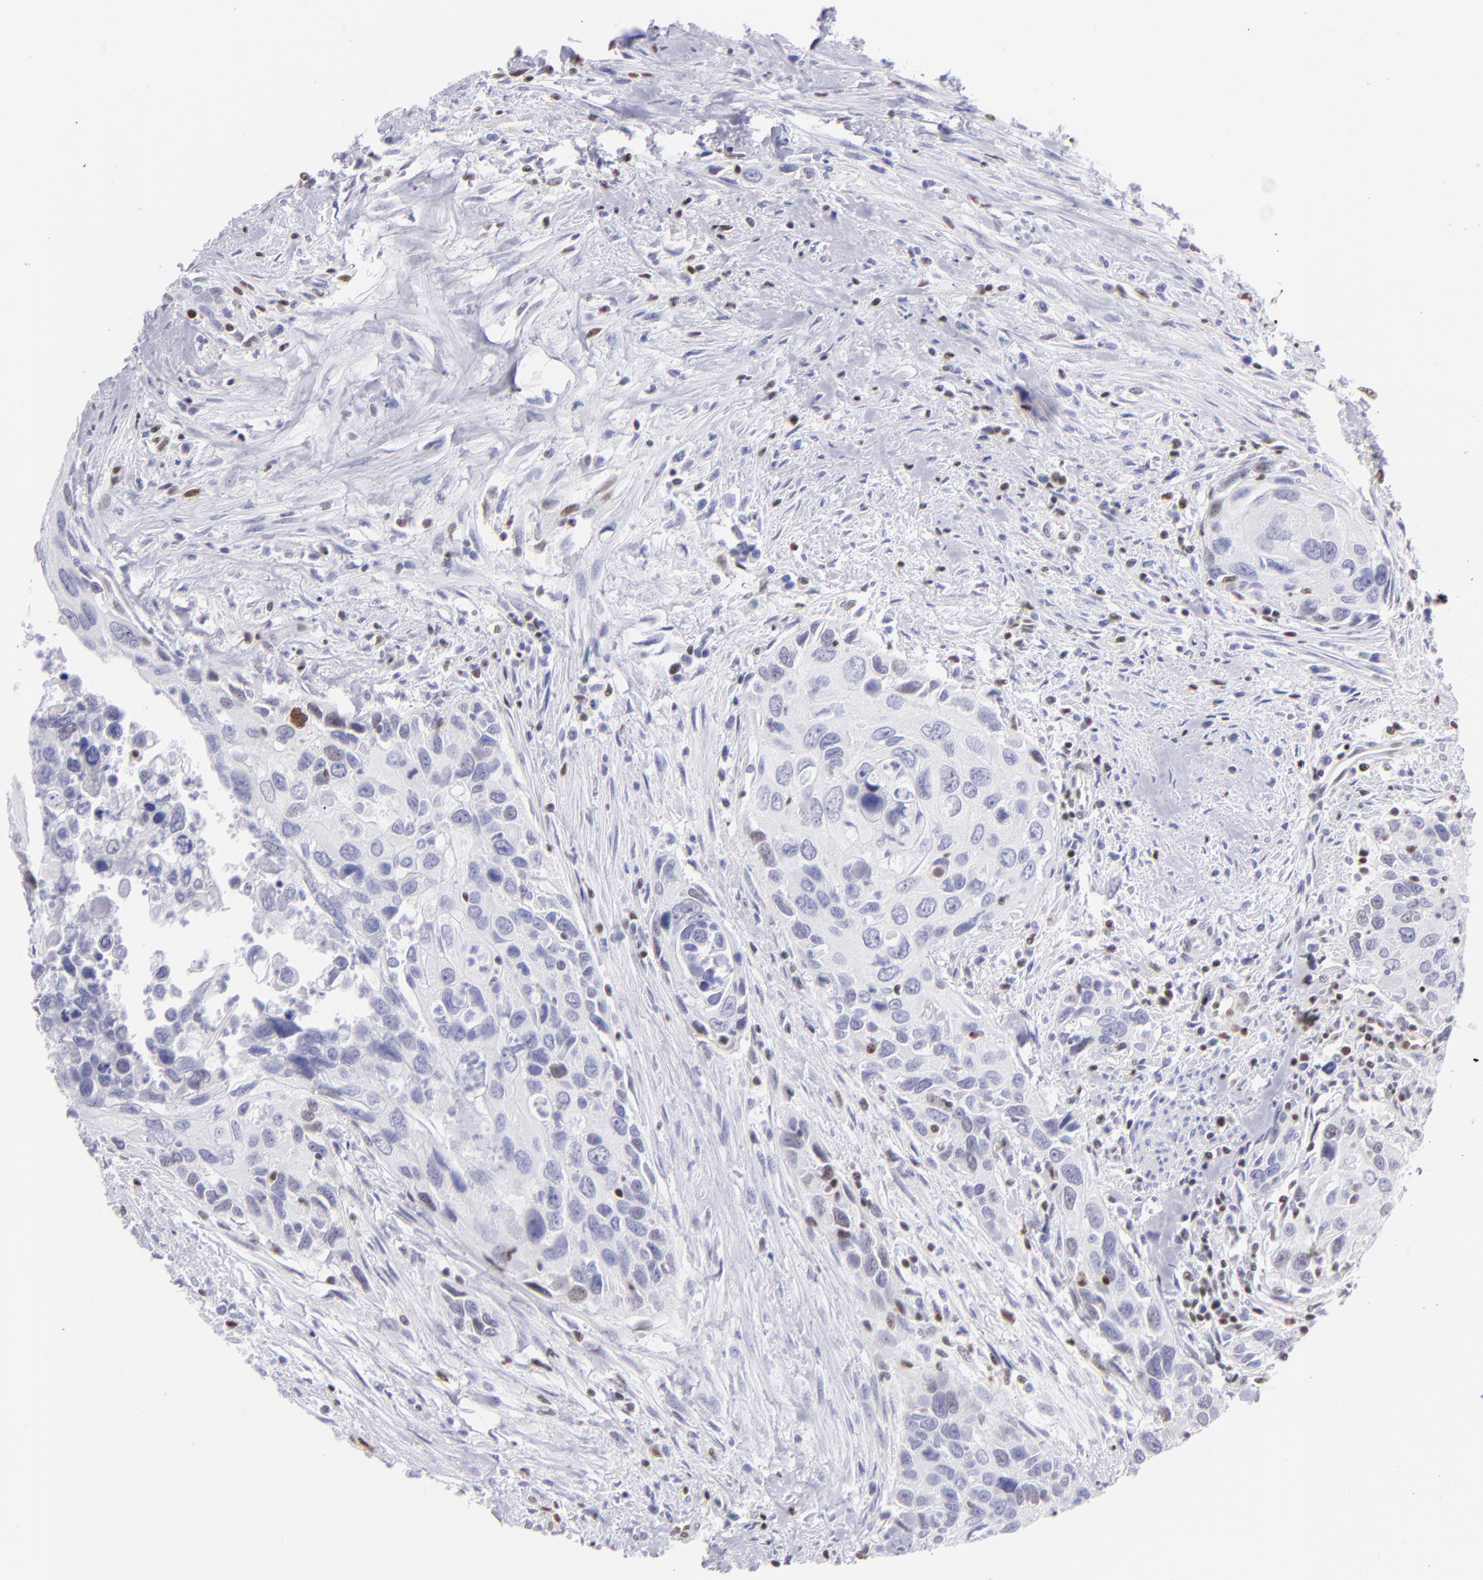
{"staining": {"intensity": "moderate", "quantity": "25%-75%", "location": "nuclear"}, "tissue": "urothelial cancer", "cell_type": "Tumor cells", "image_type": "cancer", "snomed": [{"axis": "morphology", "description": "Urothelial carcinoma, High grade"}, {"axis": "topography", "description": "Urinary bladder"}], "caption": "Brown immunohistochemical staining in urothelial cancer exhibits moderate nuclear expression in about 25%-75% of tumor cells.", "gene": "ETS1", "patient": {"sex": "male", "age": 71}}